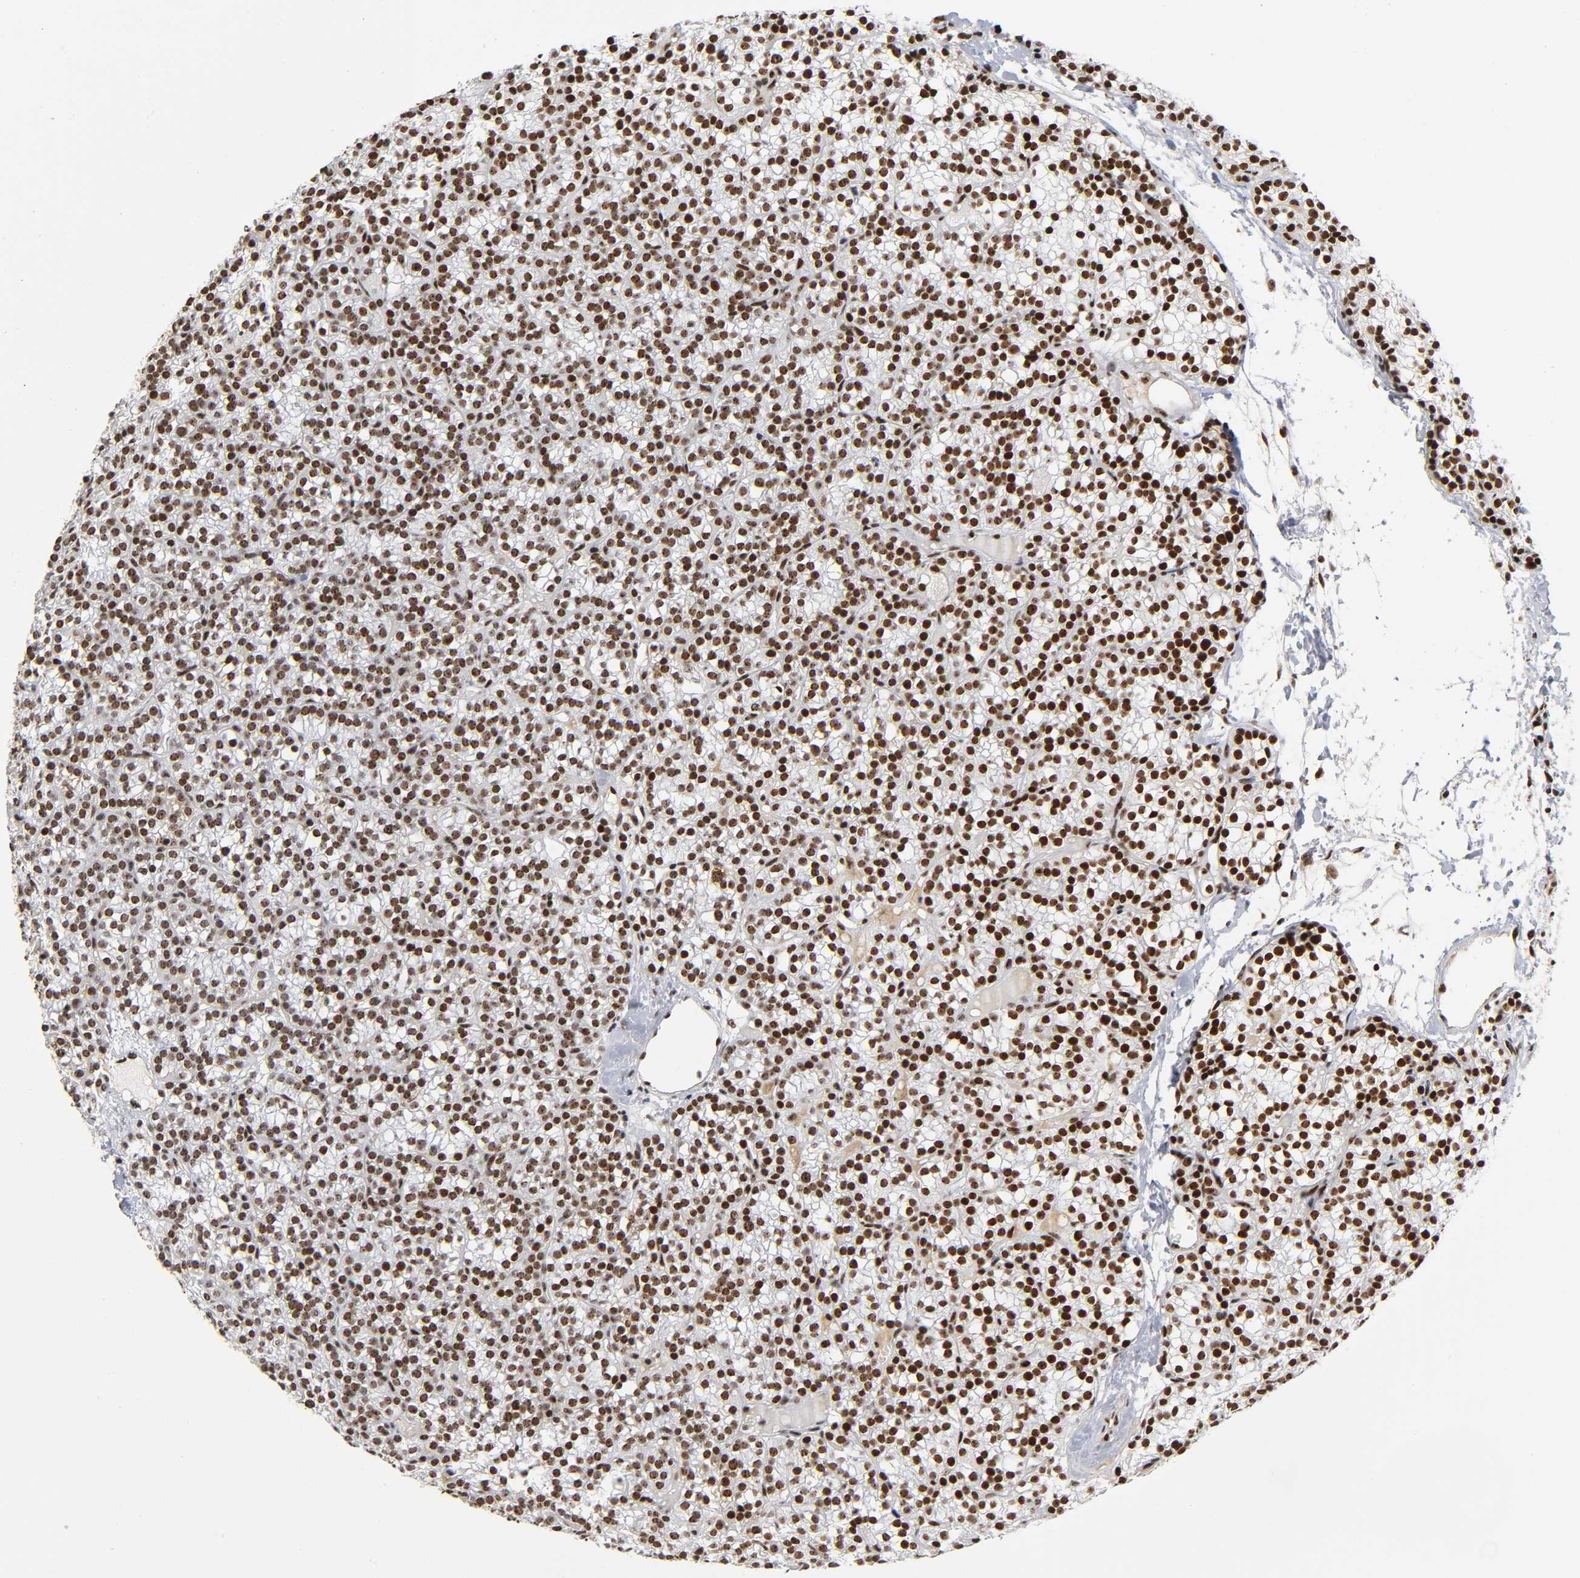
{"staining": {"intensity": "strong", "quantity": ">75%", "location": "cytoplasmic/membranous,nuclear"}, "tissue": "parathyroid gland", "cell_type": "Glandular cells", "image_type": "normal", "snomed": [{"axis": "morphology", "description": "Normal tissue, NOS"}, {"axis": "topography", "description": "Parathyroid gland"}], "caption": "IHC (DAB) staining of unremarkable human parathyroid gland reveals strong cytoplasmic/membranous,nuclear protein positivity in about >75% of glandular cells. Nuclei are stained in blue.", "gene": "UBTF", "patient": {"sex": "female", "age": 50}}